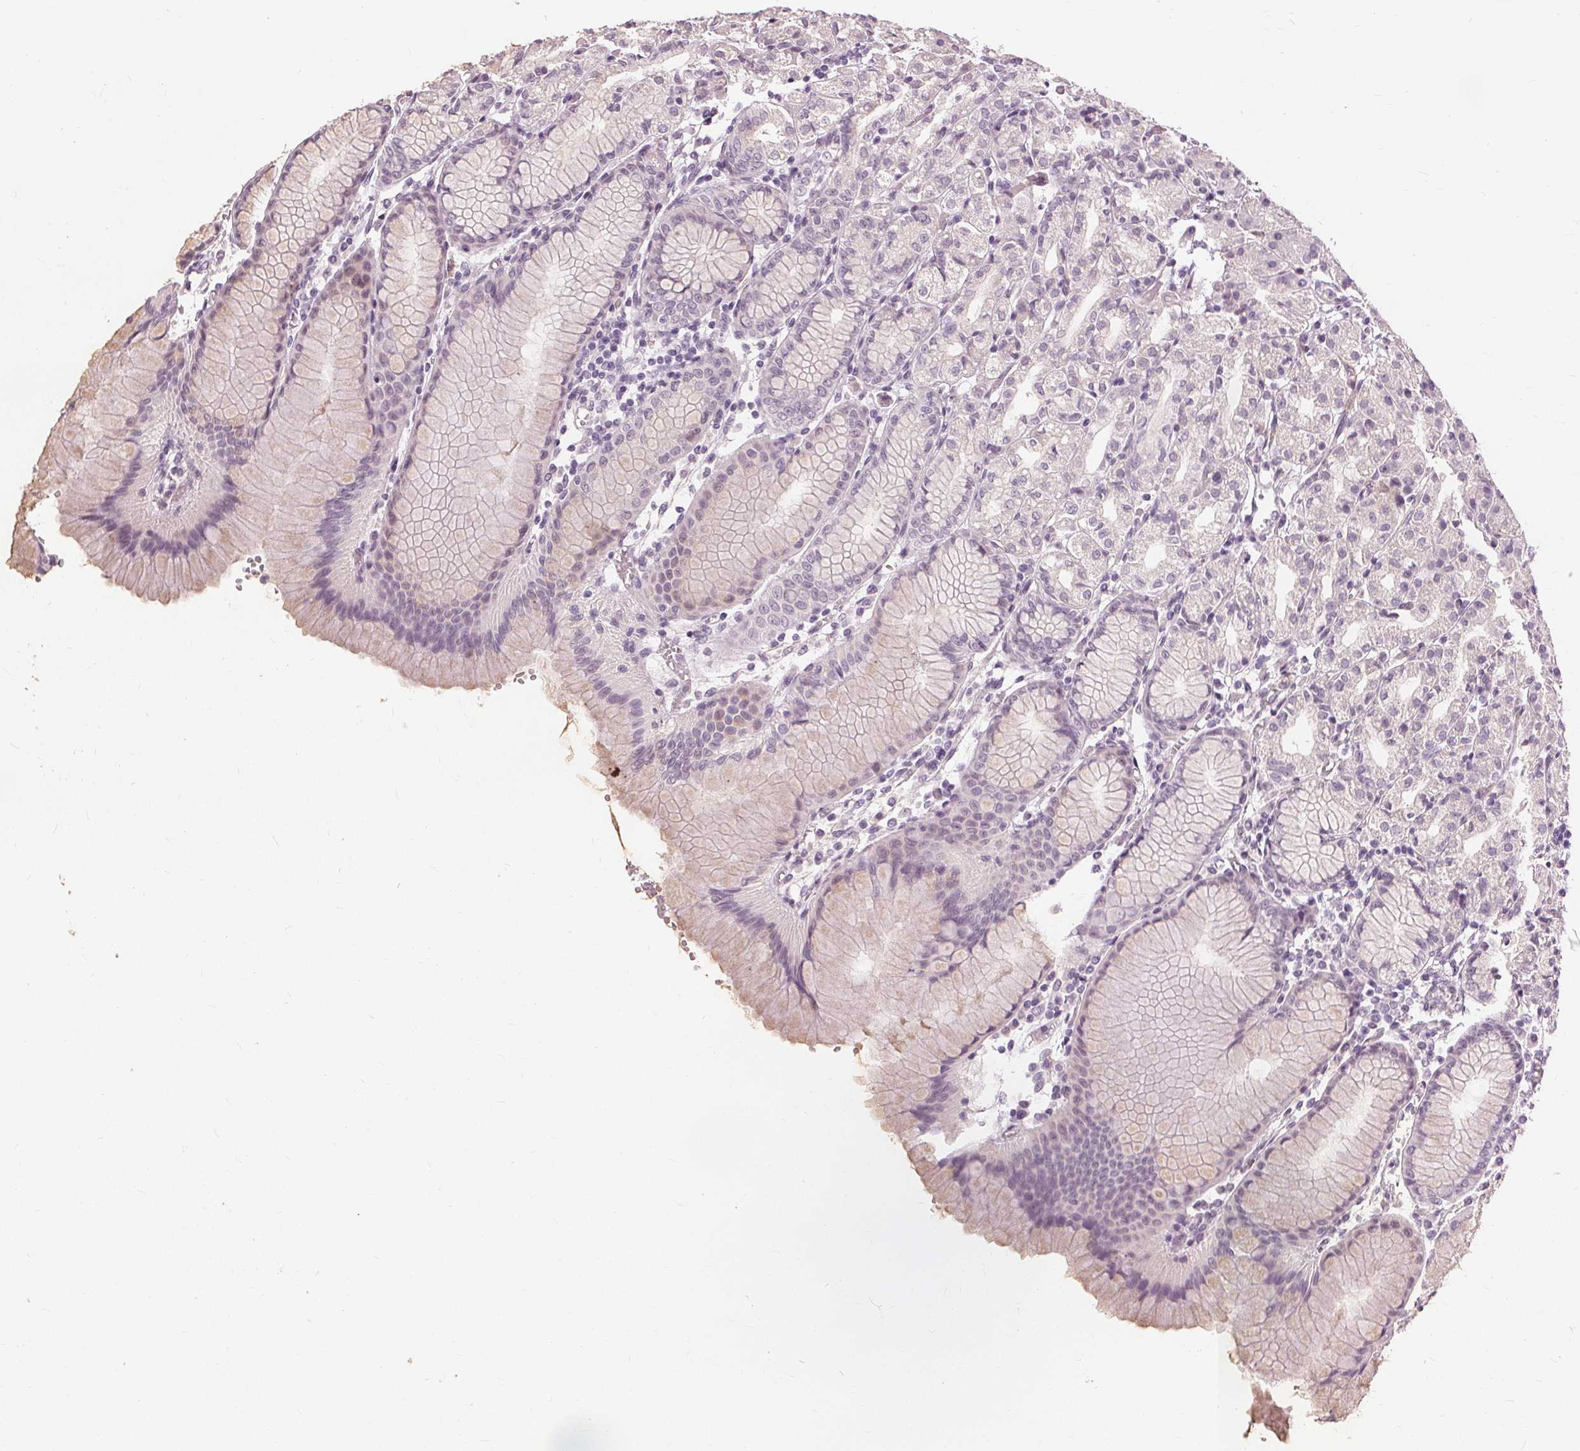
{"staining": {"intensity": "negative", "quantity": "none", "location": "none"}, "tissue": "stomach", "cell_type": "Glandular cells", "image_type": "normal", "snomed": [{"axis": "morphology", "description": "Normal tissue, NOS"}, {"axis": "topography", "description": "Stomach"}], "caption": "Micrograph shows no significant protein positivity in glandular cells of unremarkable stomach. Nuclei are stained in blue.", "gene": "SFTPD", "patient": {"sex": "female", "age": 57}}